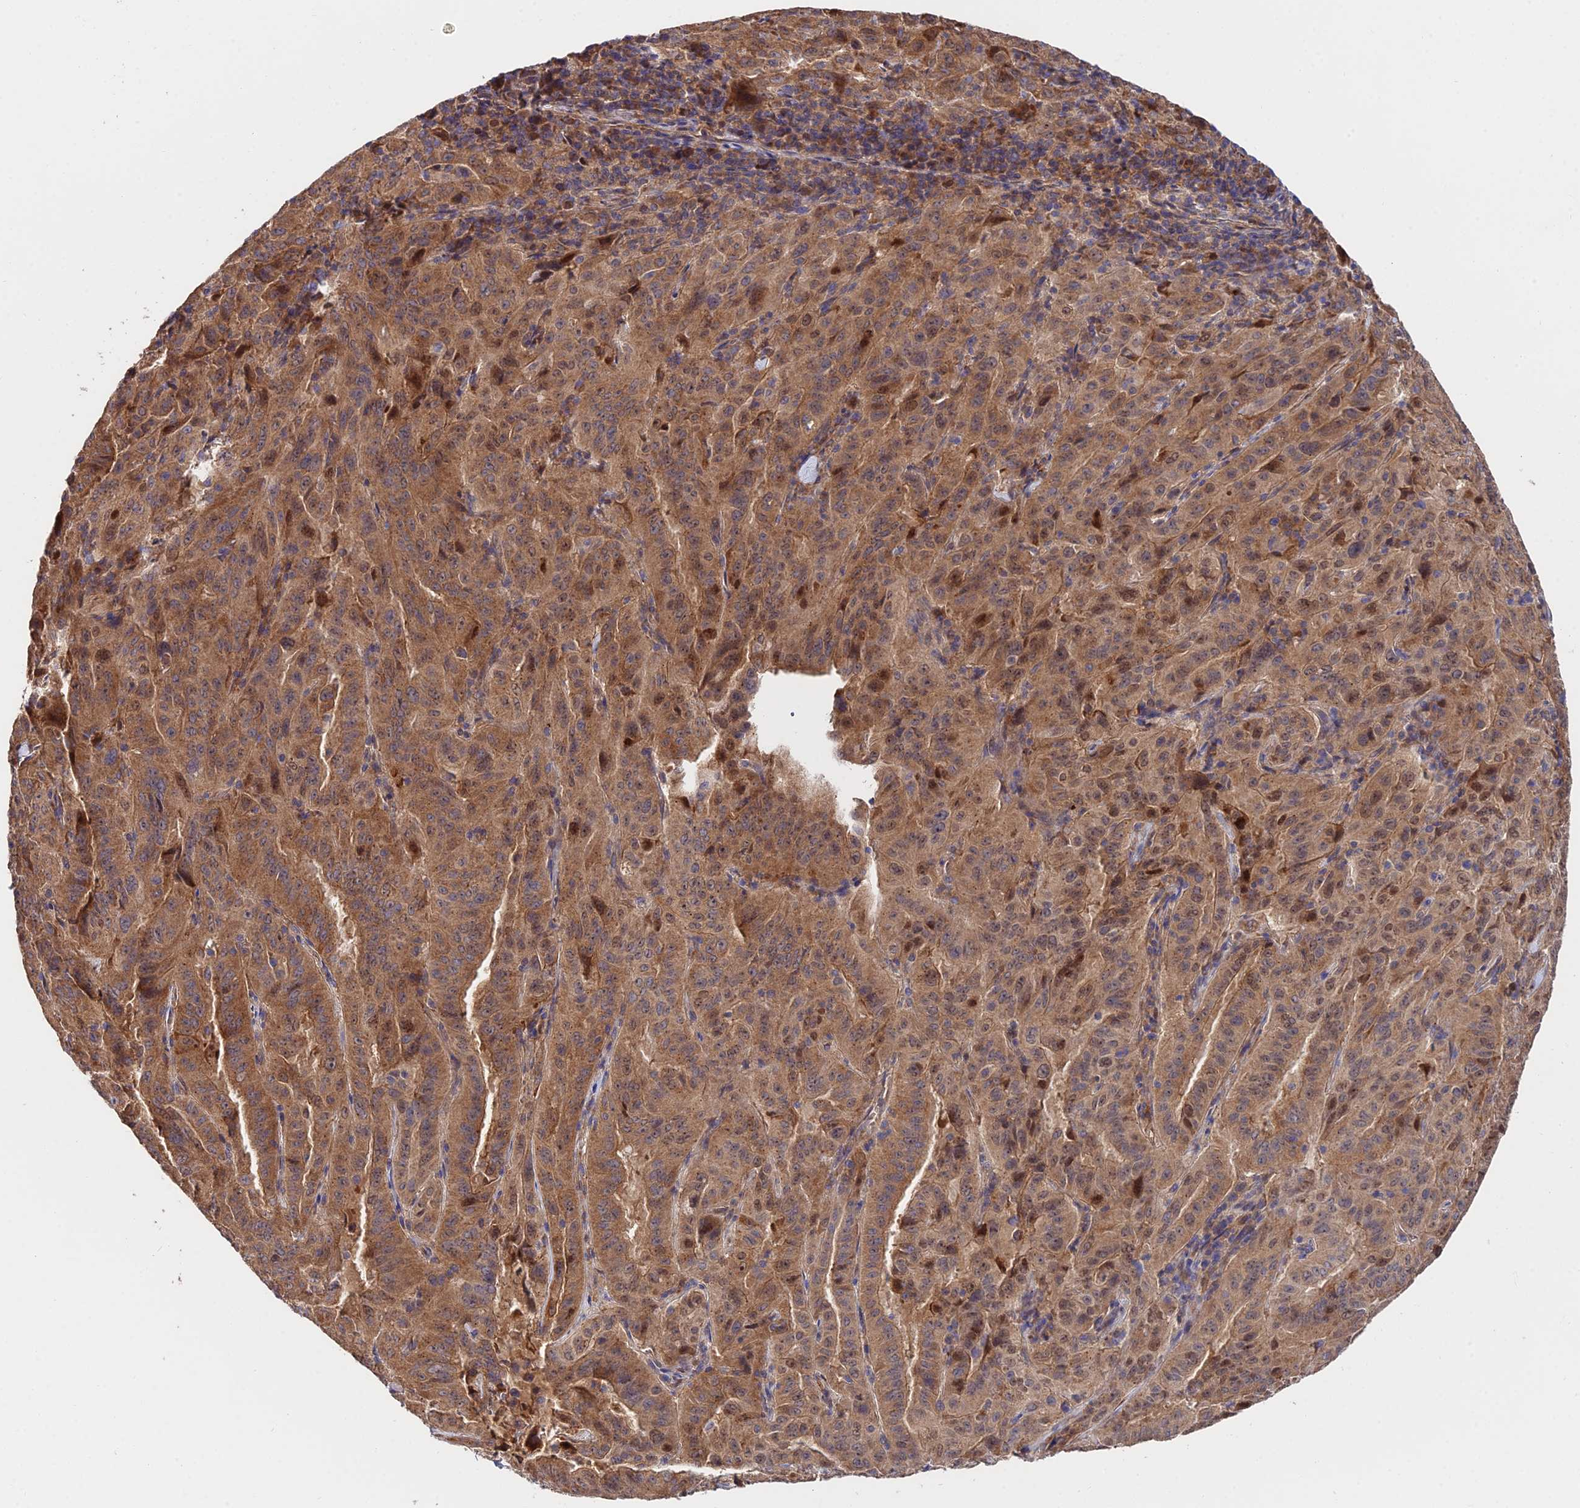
{"staining": {"intensity": "moderate", "quantity": ">75%", "location": "cytoplasmic/membranous,nuclear"}, "tissue": "pancreatic cancer", "cell_type": "Tumor cells", "image_type": "cancer", "snomed": [{"axis": "morphology", "description": "Adenocarcinoma, NOS"}, {"axis": "topography", "description": "Pancreas"}], "caption": "Immunohistochemical staining of human pancreatic adenocarcinoma shows medium levels of moderate cytoplasmic/membranous and nuclear positivity in about >75% of tumor cells.", "gene": "CDC37L1", "patient": {"sex": "male", "age": 63}}